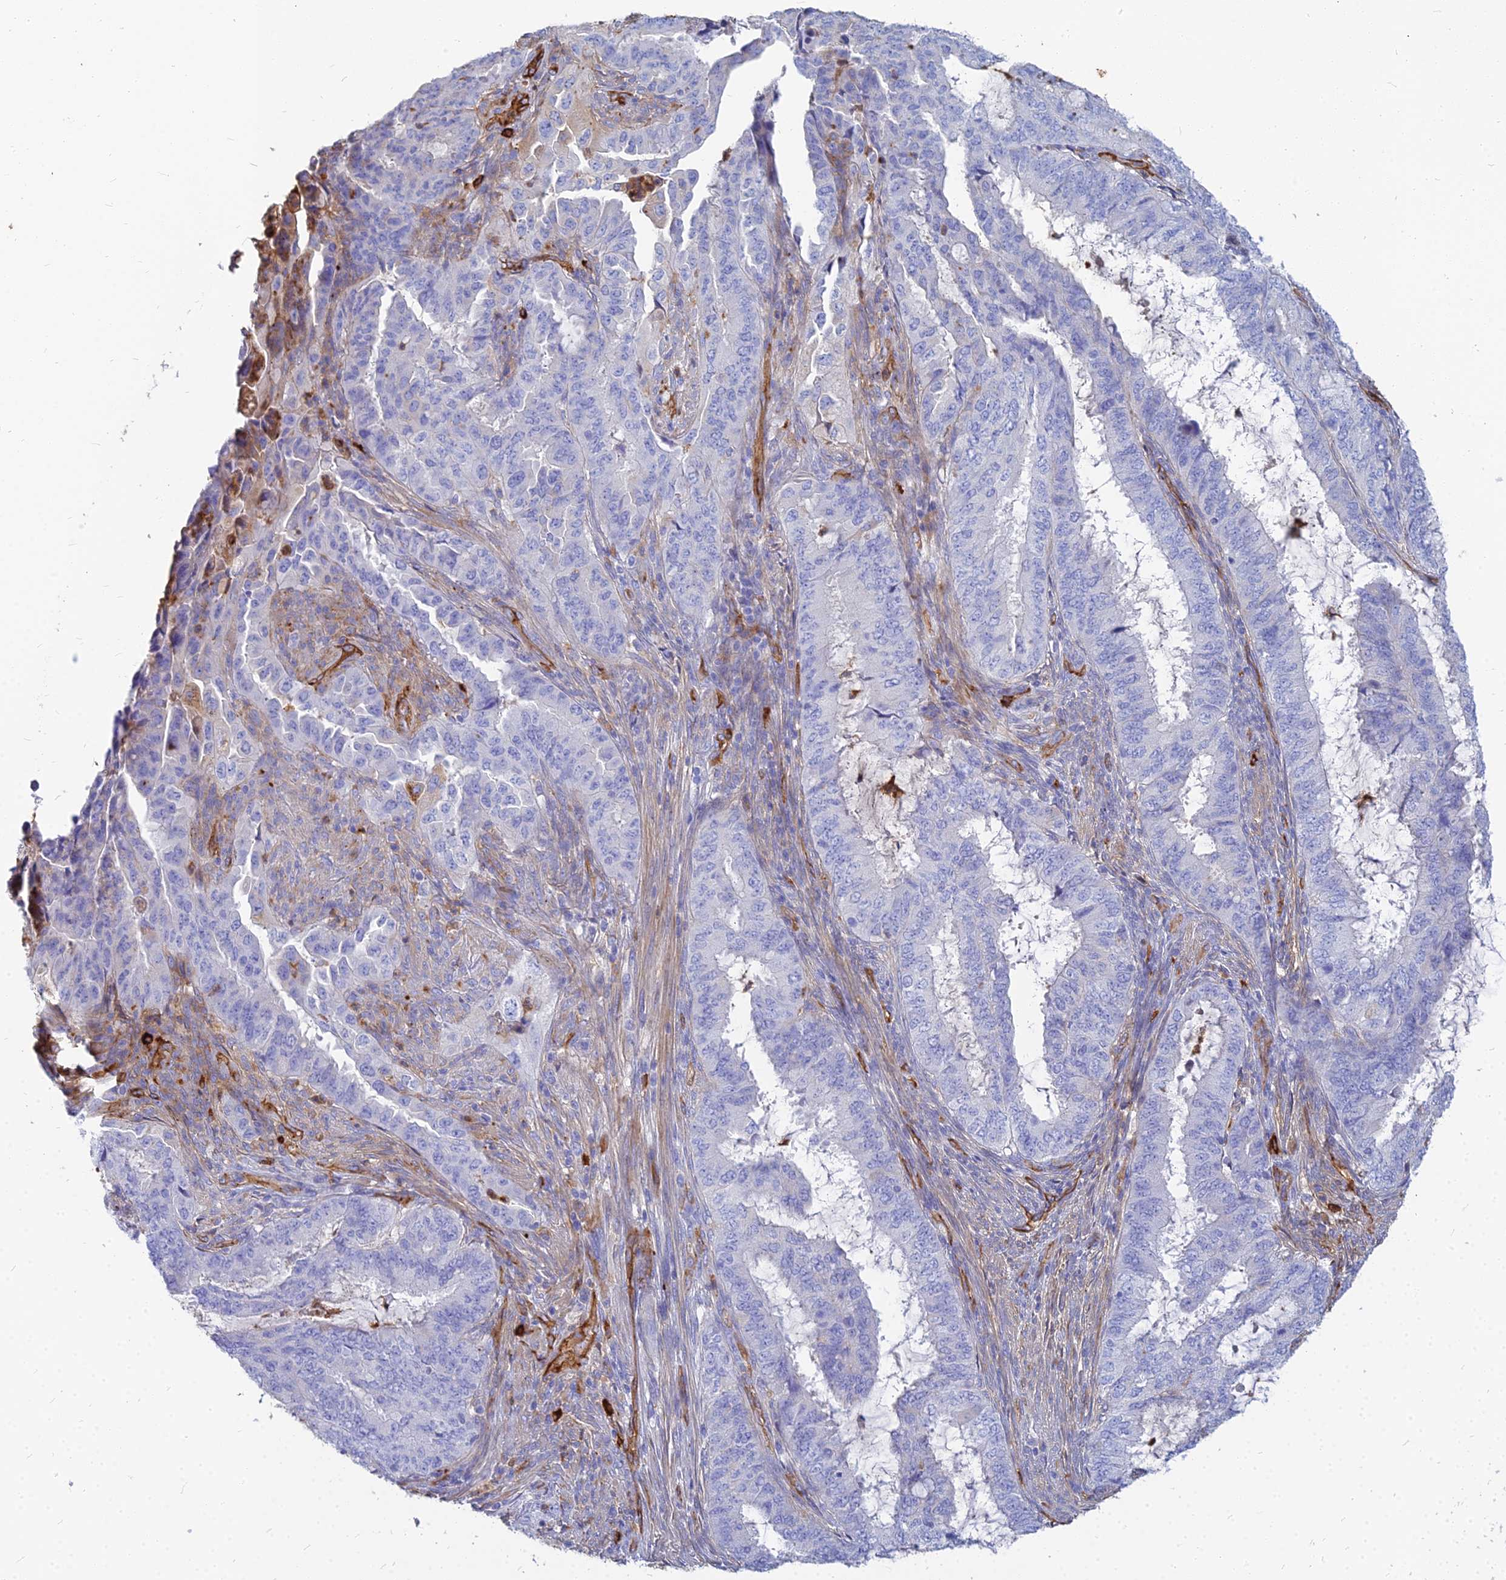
{"staining": {"intensity": "negative", "quantity": "none", "location": "none"}, "tissue": "endometrial cancer", "cell_type": "Tumor cells", "image_type": "cancer", "snomed": [{"axis": "morphology", "description": "Adenocarcinoma, NOS"}, {"axis": "topography", "description": "Endometrium"}], "caption": "High magnification brightfield microscopy of endometrial cancer (adenocarcinoma) stained with DAB (brown) and counterstained with hematoxylin (blue): tumor cells show no significant staining.", "gene": "VAT1", "patient": {"sex": "female", "age": 51}}